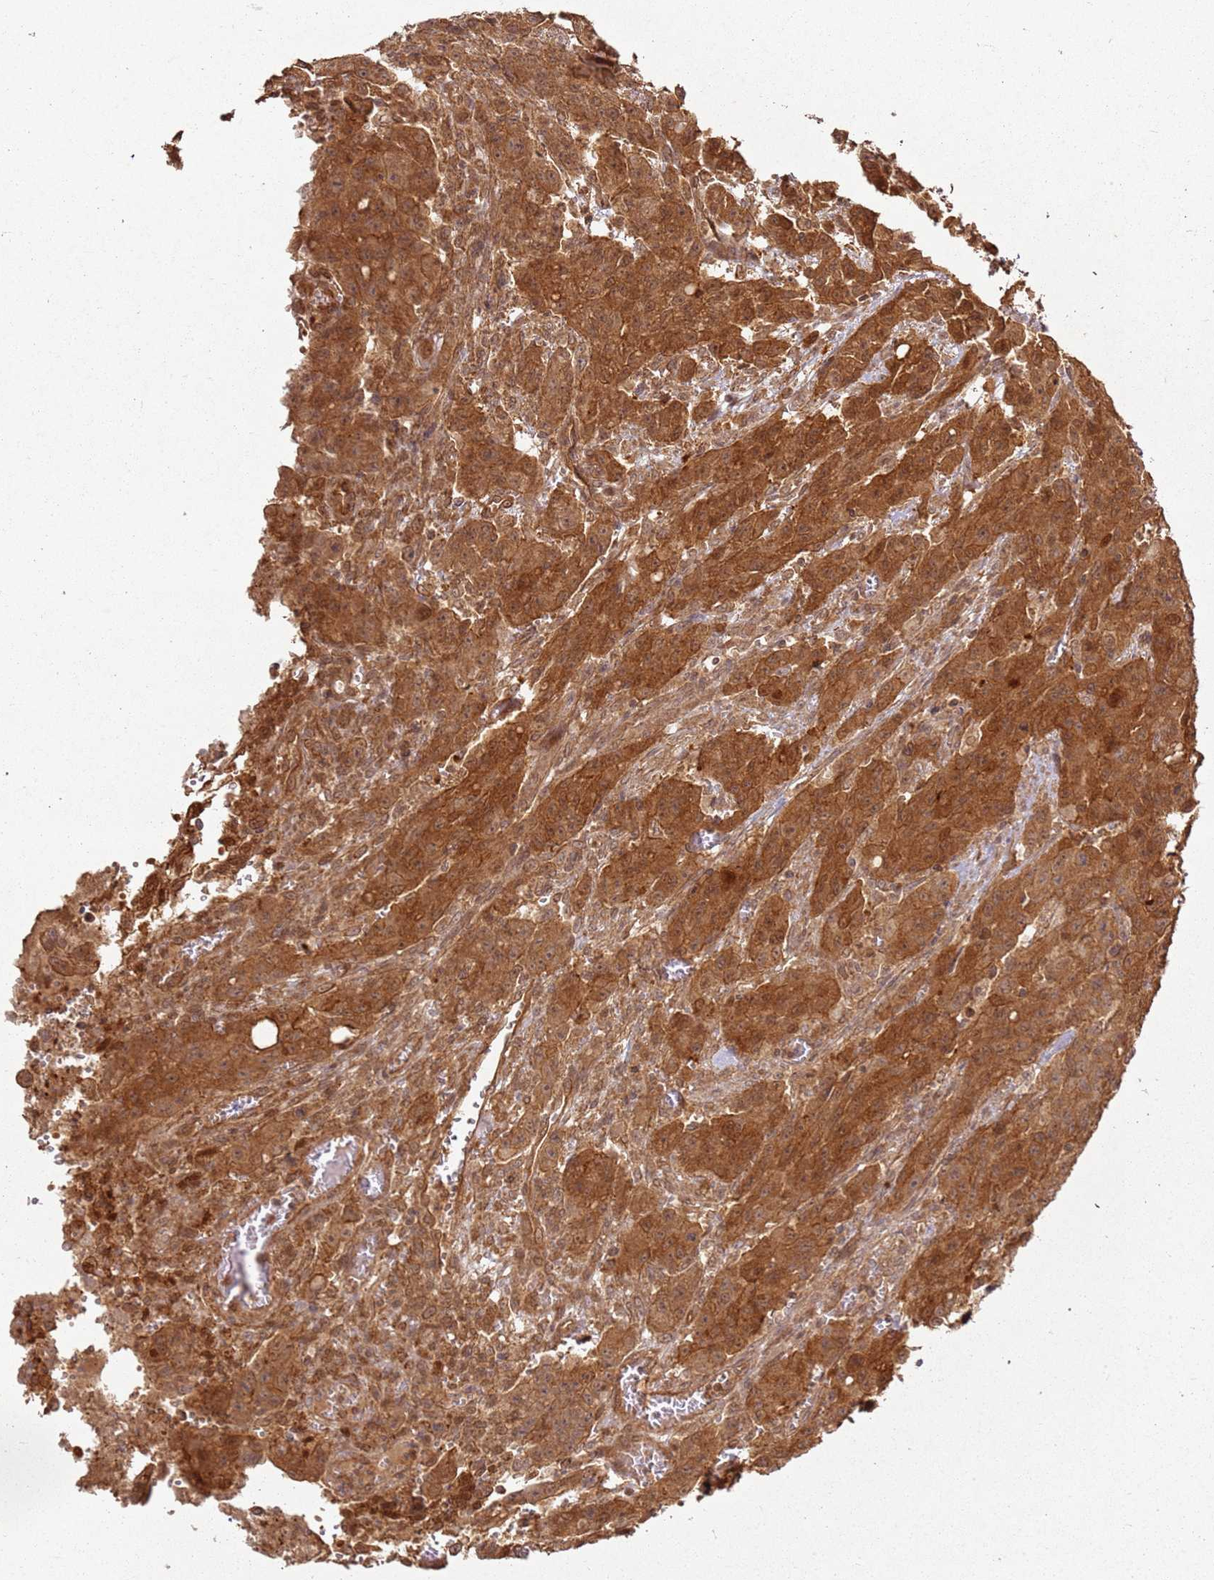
{"staining": {"intensity": "strong", "quantity": ">75%", "location": "cytoplasmic/membranous"}, "tissue": "colorectal cancer", "cell_type": "Tumor cells", "image_type": "cancer", "snomed": [{"axis": "morphology", "description": "Adenocarcinoma, NOS"}, {"axis": "topography", "description": "Colon"}], "caption": "Colorectal cancer stained with a protein marker shows strong staining in tumor cells.", "gene": "ZNF776", "patient": {"sex": "male", "age": 62}}